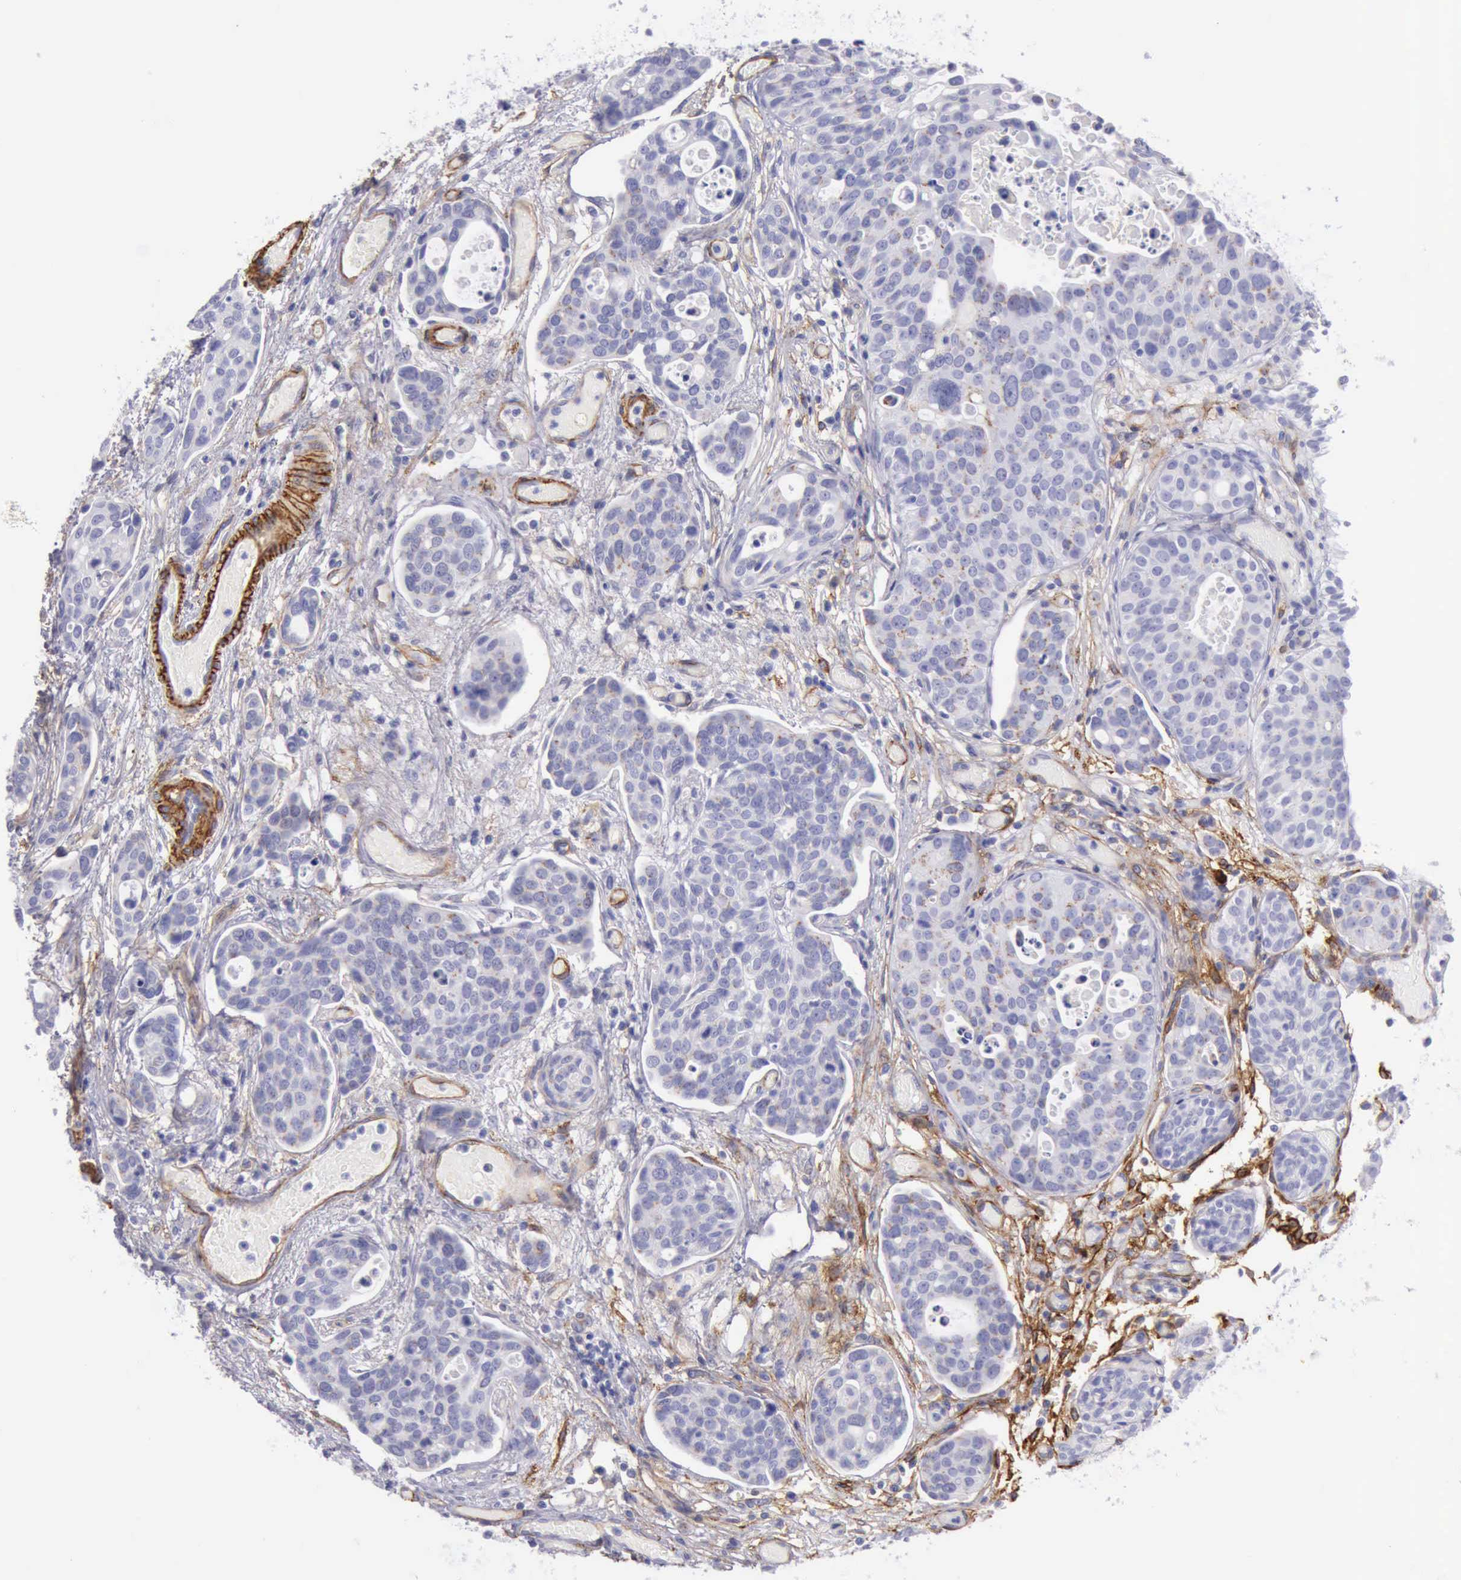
{"staining": {"intensity": "negative", "quantity": "none", "location": "none"}, "tissue": "urothelial cancer", "cell_type": "Tumor cells", "image_type": "cancer", "snomed": [{"axis": "morphology", "description": "Urothelial carcinoma, High grade"}, {"axis": "topography", "description": "Urinary bladder"}], "caption": "Tumor cells show no significant expression in urothelial carcinoma (high-grade).", "gene": "AOC3", "patient": {"sex": "male", "age": 78}}